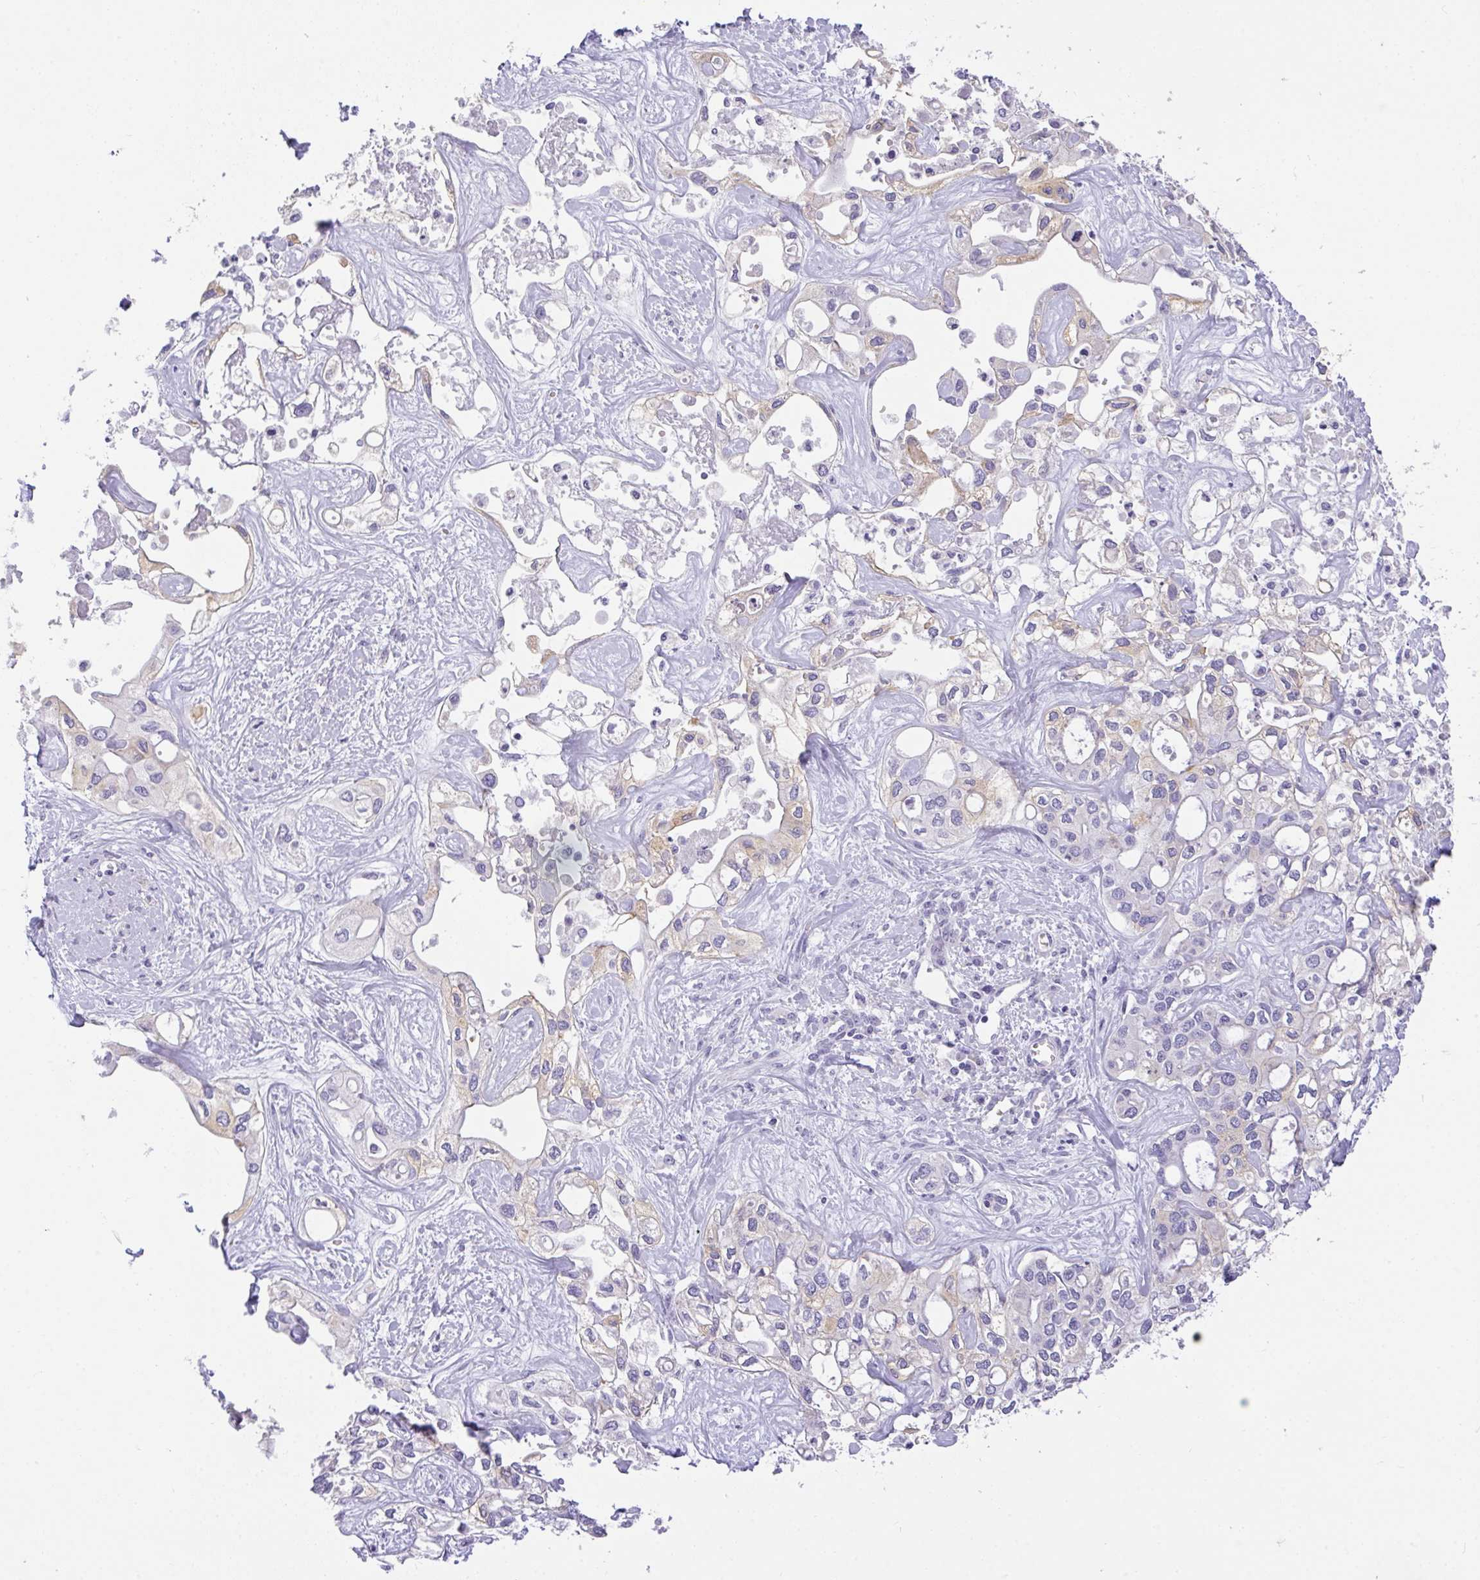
{"staining": {"intensity": "negative", "quantity": "none", "location": "none"}, "tissue": "liver cancer", "cell_type": "Tumor cells", "image_type": "cancer", "snomed": [{"axis": "morphology", "description": "Cholangiocarcinoma"}, {"axis": "topography", "description": "Liver"}], "caption": "High magnification brightfield microscopy of liver cholangiocarcinoma stained with DAB (brown) and counterstained with hematoxylin (blue): tumor cells show no significant expression.", "gene": "PLPPR3", "patient": {"sex": "female", "age": 64}}